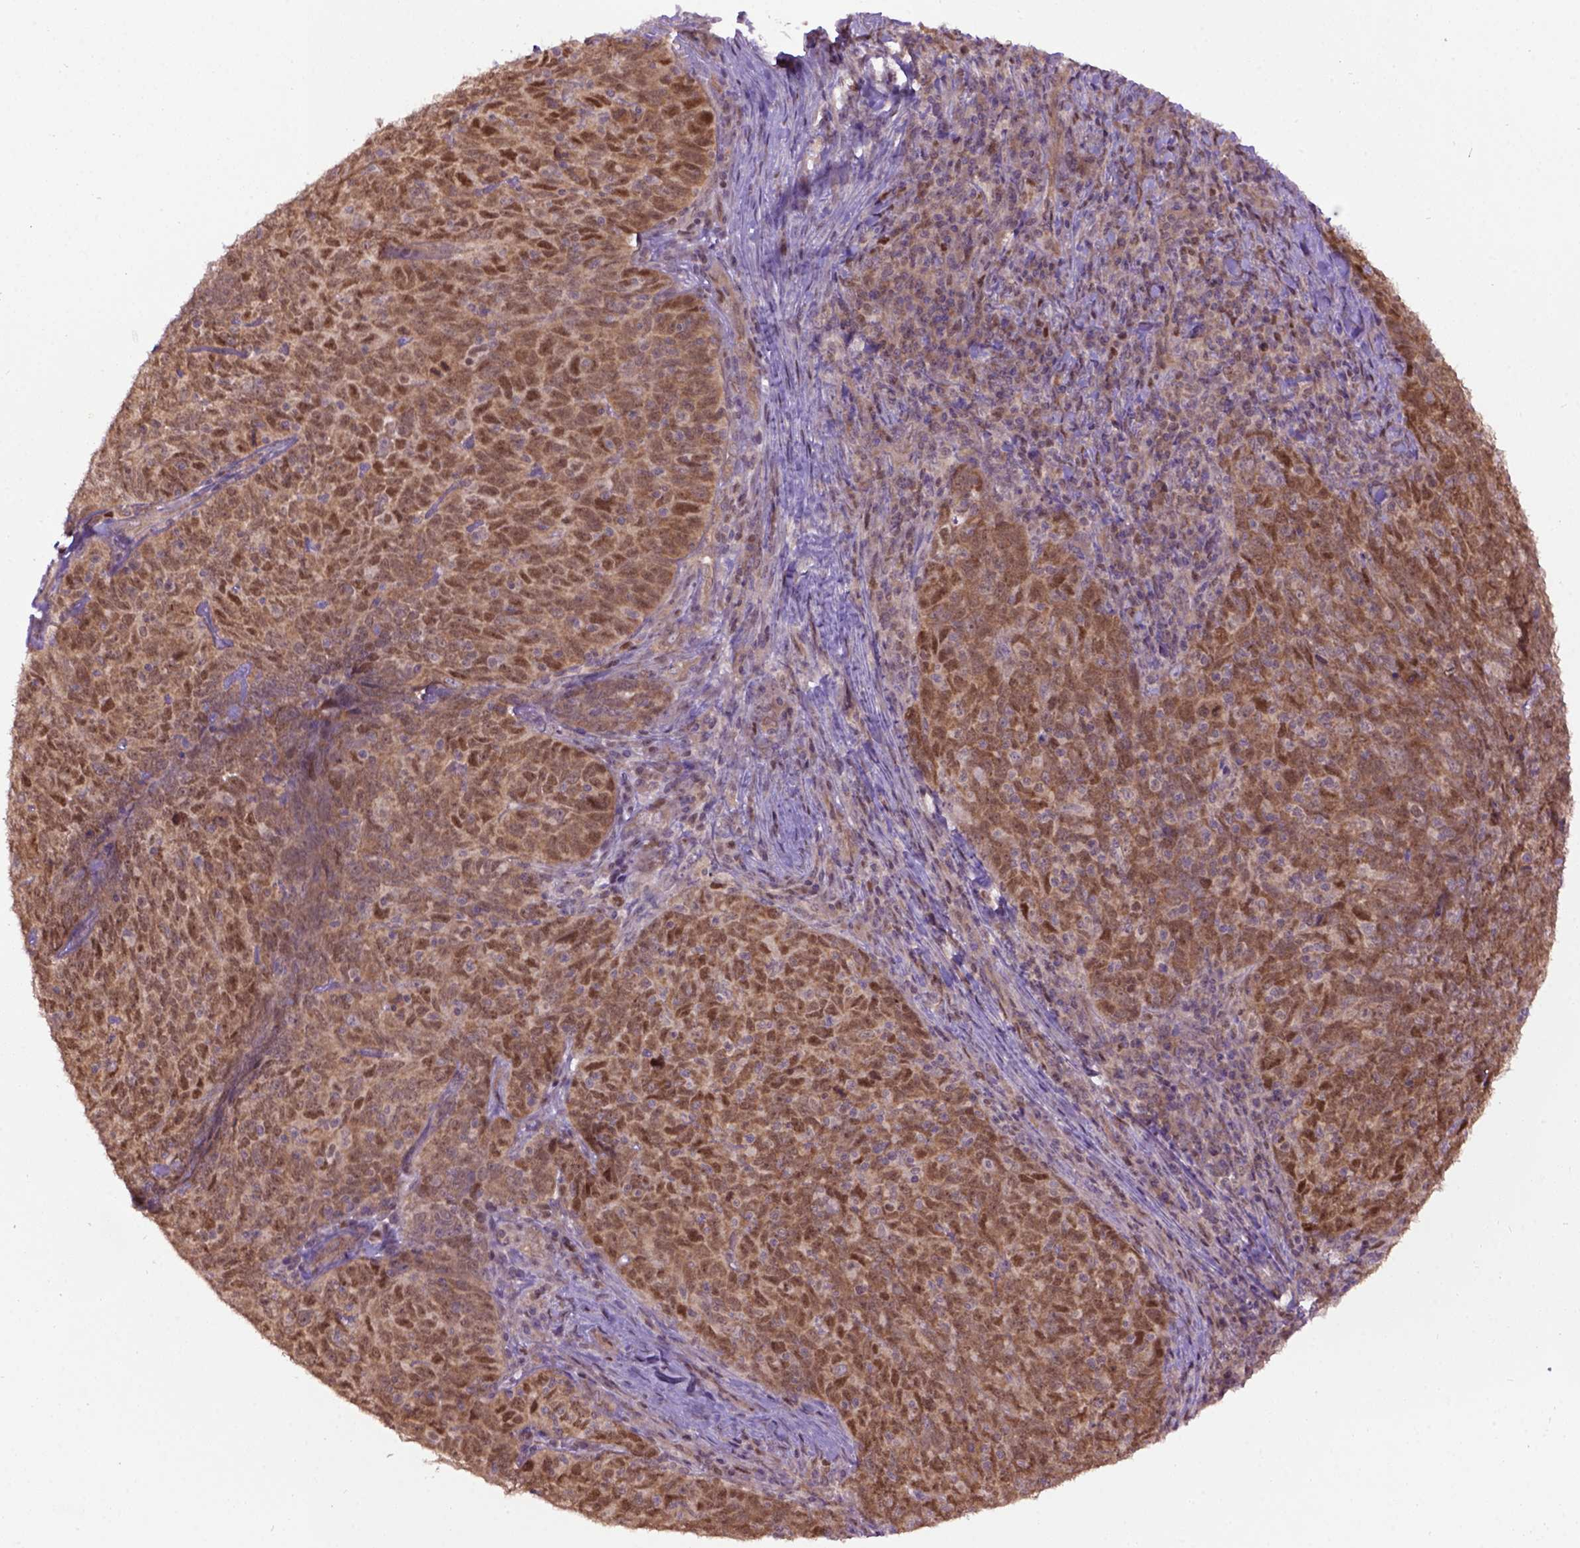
{"staining": {"intensity": "moderate", "quantity": ">75%", "location": "cytoplasmic/membranous,nuclear"}, "tissue": "skin cancer", "cell_type": "Tumor cells", "image_type": "cancer", "snomed": [{"axis": "morphology", "description": "Squamous cell carcinoma, NOS"}, {"axis": "topography", "description": "Skin"}, {"axis": "topography", "description": "Anal"}], "caption": "Human squamous cell carcinoma (skin) stained with a protein marker shows moderate staining in tumor cells.", "gene": "WDR48", "patient": {"sex": "female", "age": 51}}